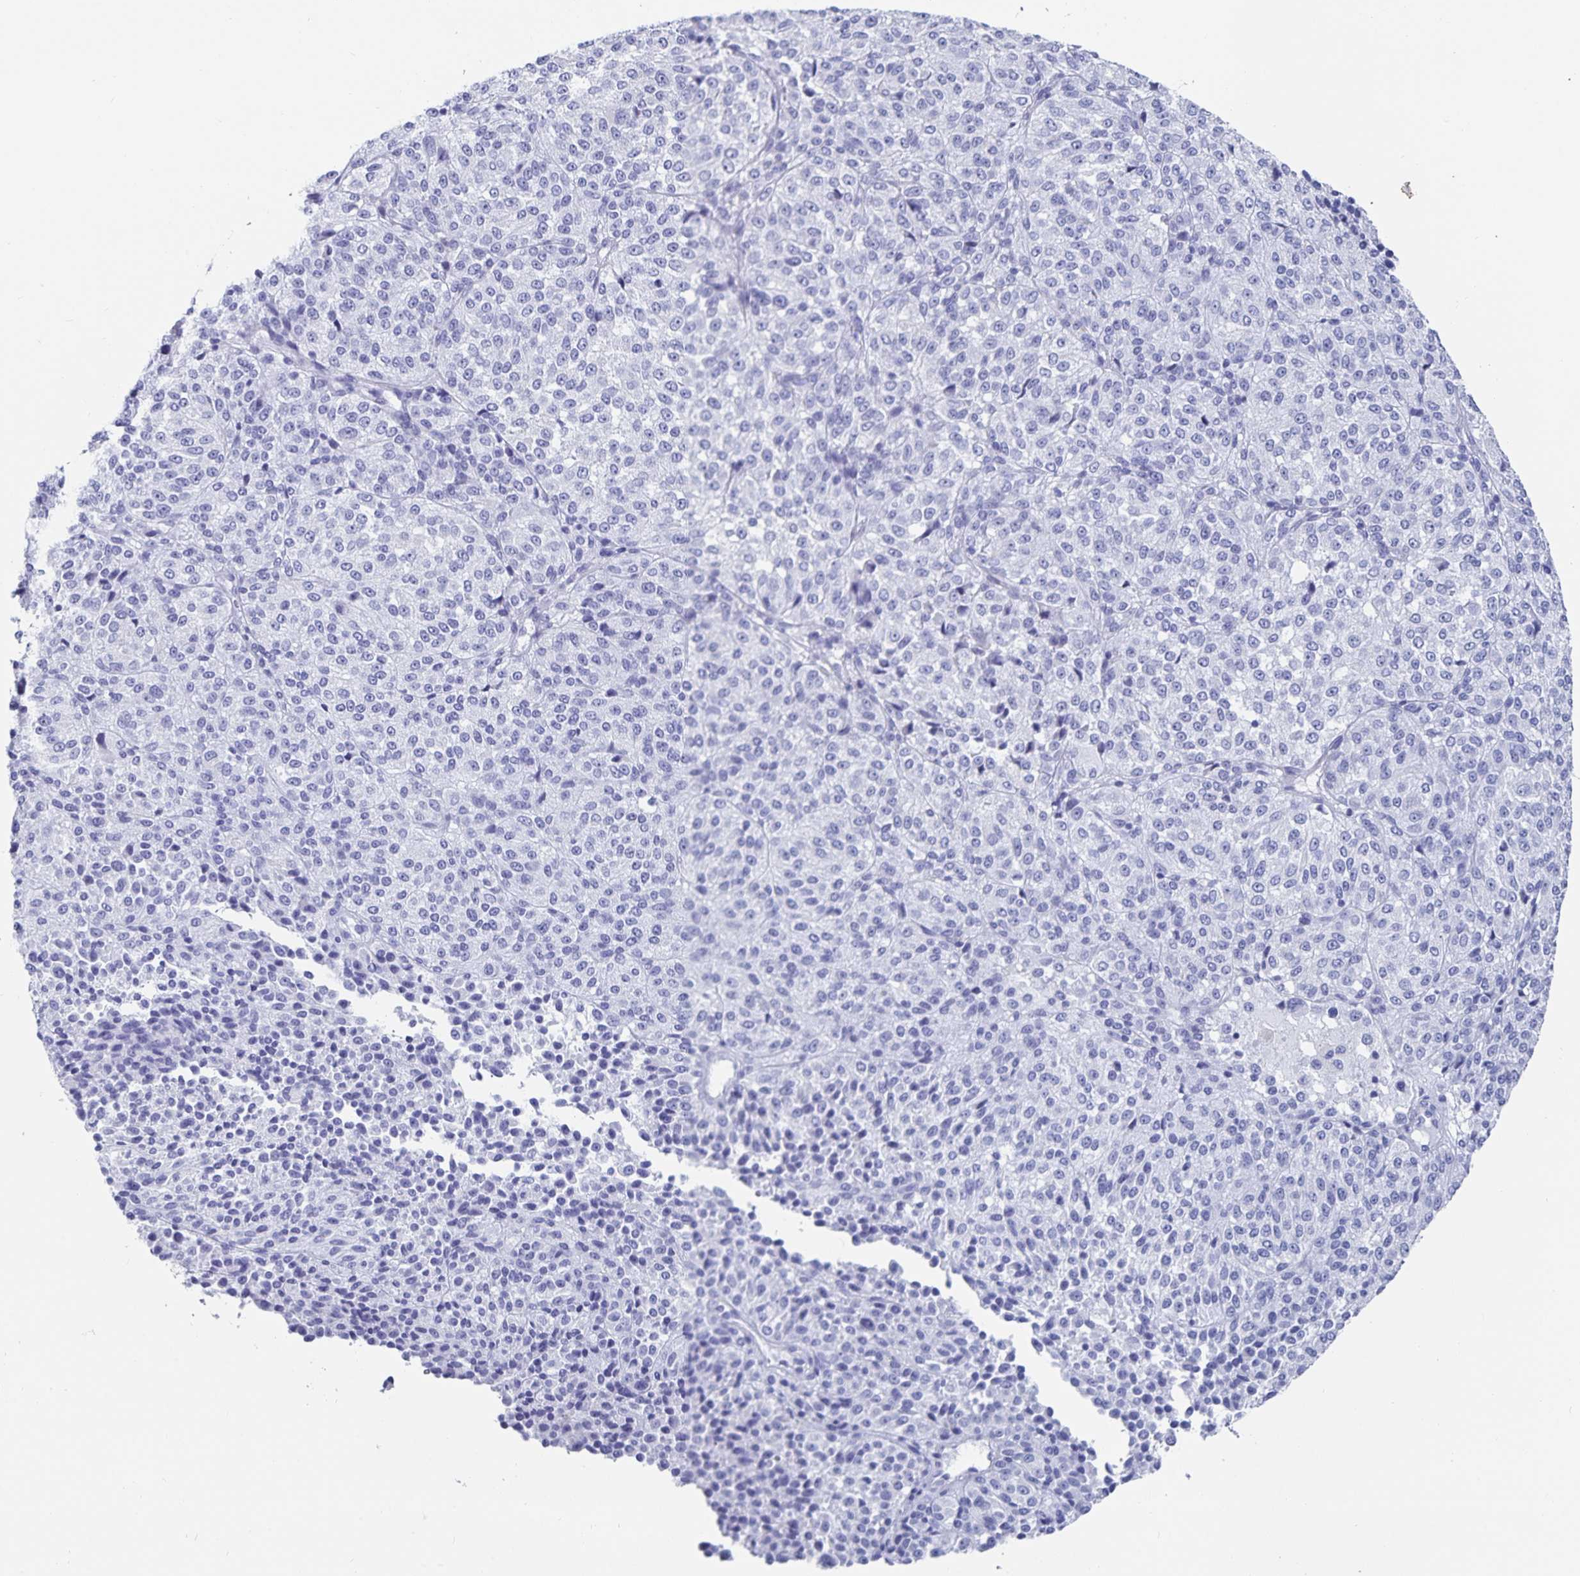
{"staining": {"intensity": "negative", "quantity": "none", "location": "none"}, "tissue": "melanoma", "cell_type": "Tumor cells", "image_type": "cancer", "snomed": [{"axis": "morphology", "description": "Malignant melanoma, Metastatic site"}, {"axis": "topography", "description": "Brain"}], "caption": "Histopathology image shows no protein positivity in tumor cells of malignant melanoma (metastatic site) tissue.", "gene": "C19orf73", "patient": {"sex": "female", "age": 56}}